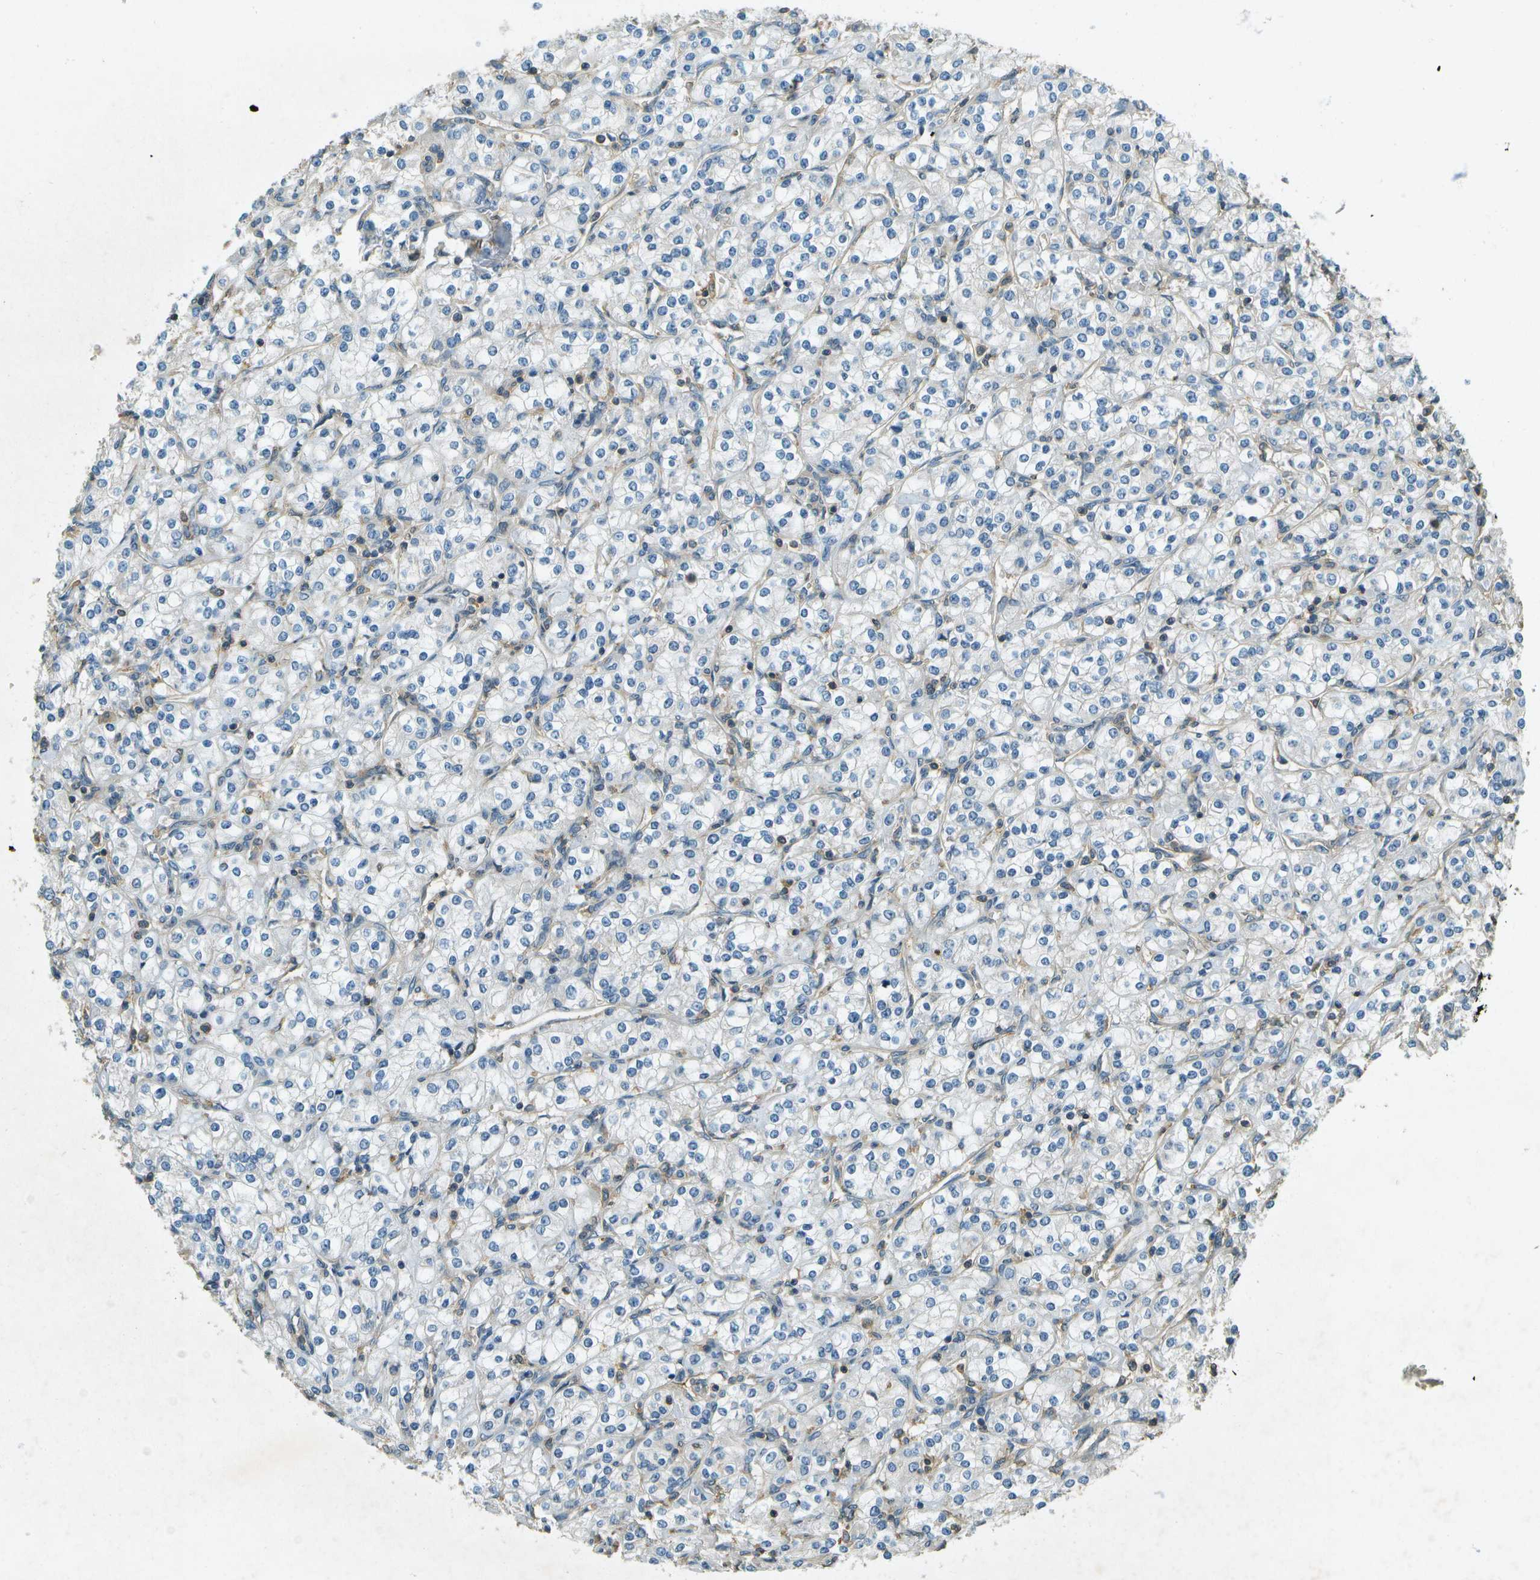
{"staining": {"intensity": "negative", "quantity": "none", "location": "none"}, "tissue": "renal cancer", "cell_type": "Tumor cells", "image_type": "cancer", "snomed": [{"axis": "morphology", "description": "Adenocarcinoma, NOS"}, {"axis": "topography", "description": "Kidney"}], "caption": "This is a photomicrograph of immunohistochemistry (IHC) staining of adenocarcinoma (renal), which shows no staining in tumor cells.", "gene": "NUDT4", "patient": {"sex": "male", "age": 77}}